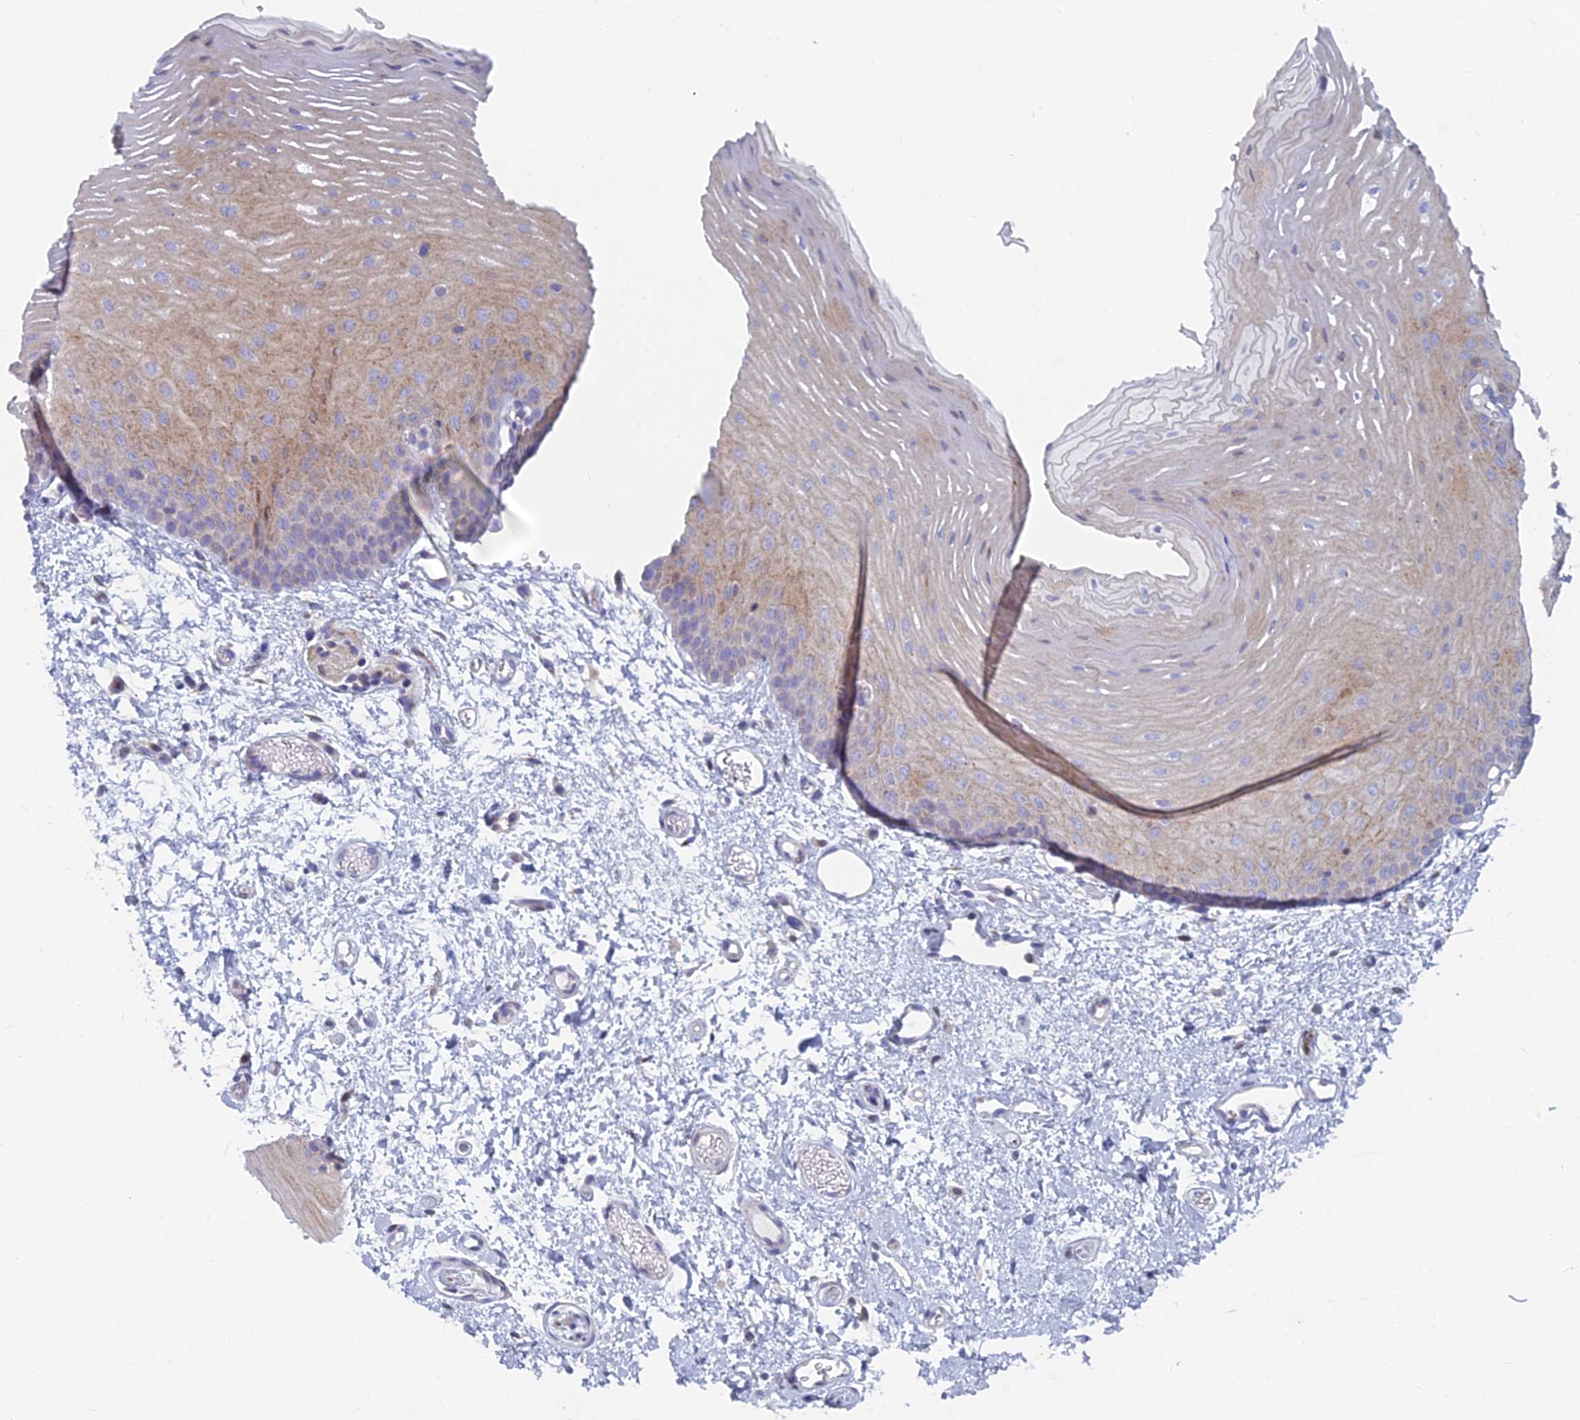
{"staining": {"intensity": "moderate", "quantity": "25%-75%", "location": "cytoplasmic/membranous"}, "tissue": "oral mucosa", "cell_type": "Squamous epithelial cells", "image_type": "normal", "snomed": [{"axis": "morphology", "description": "Normal tissue, NOS"}, {"axis": "topography", "description": "Oral tissue"}], "caption": "Human oral mucosa stained with a protein marker reveals moderate staining in squamous epithelial cells.", "gene": "B9D2", "patient": {"sex": "female", "age": 70}}